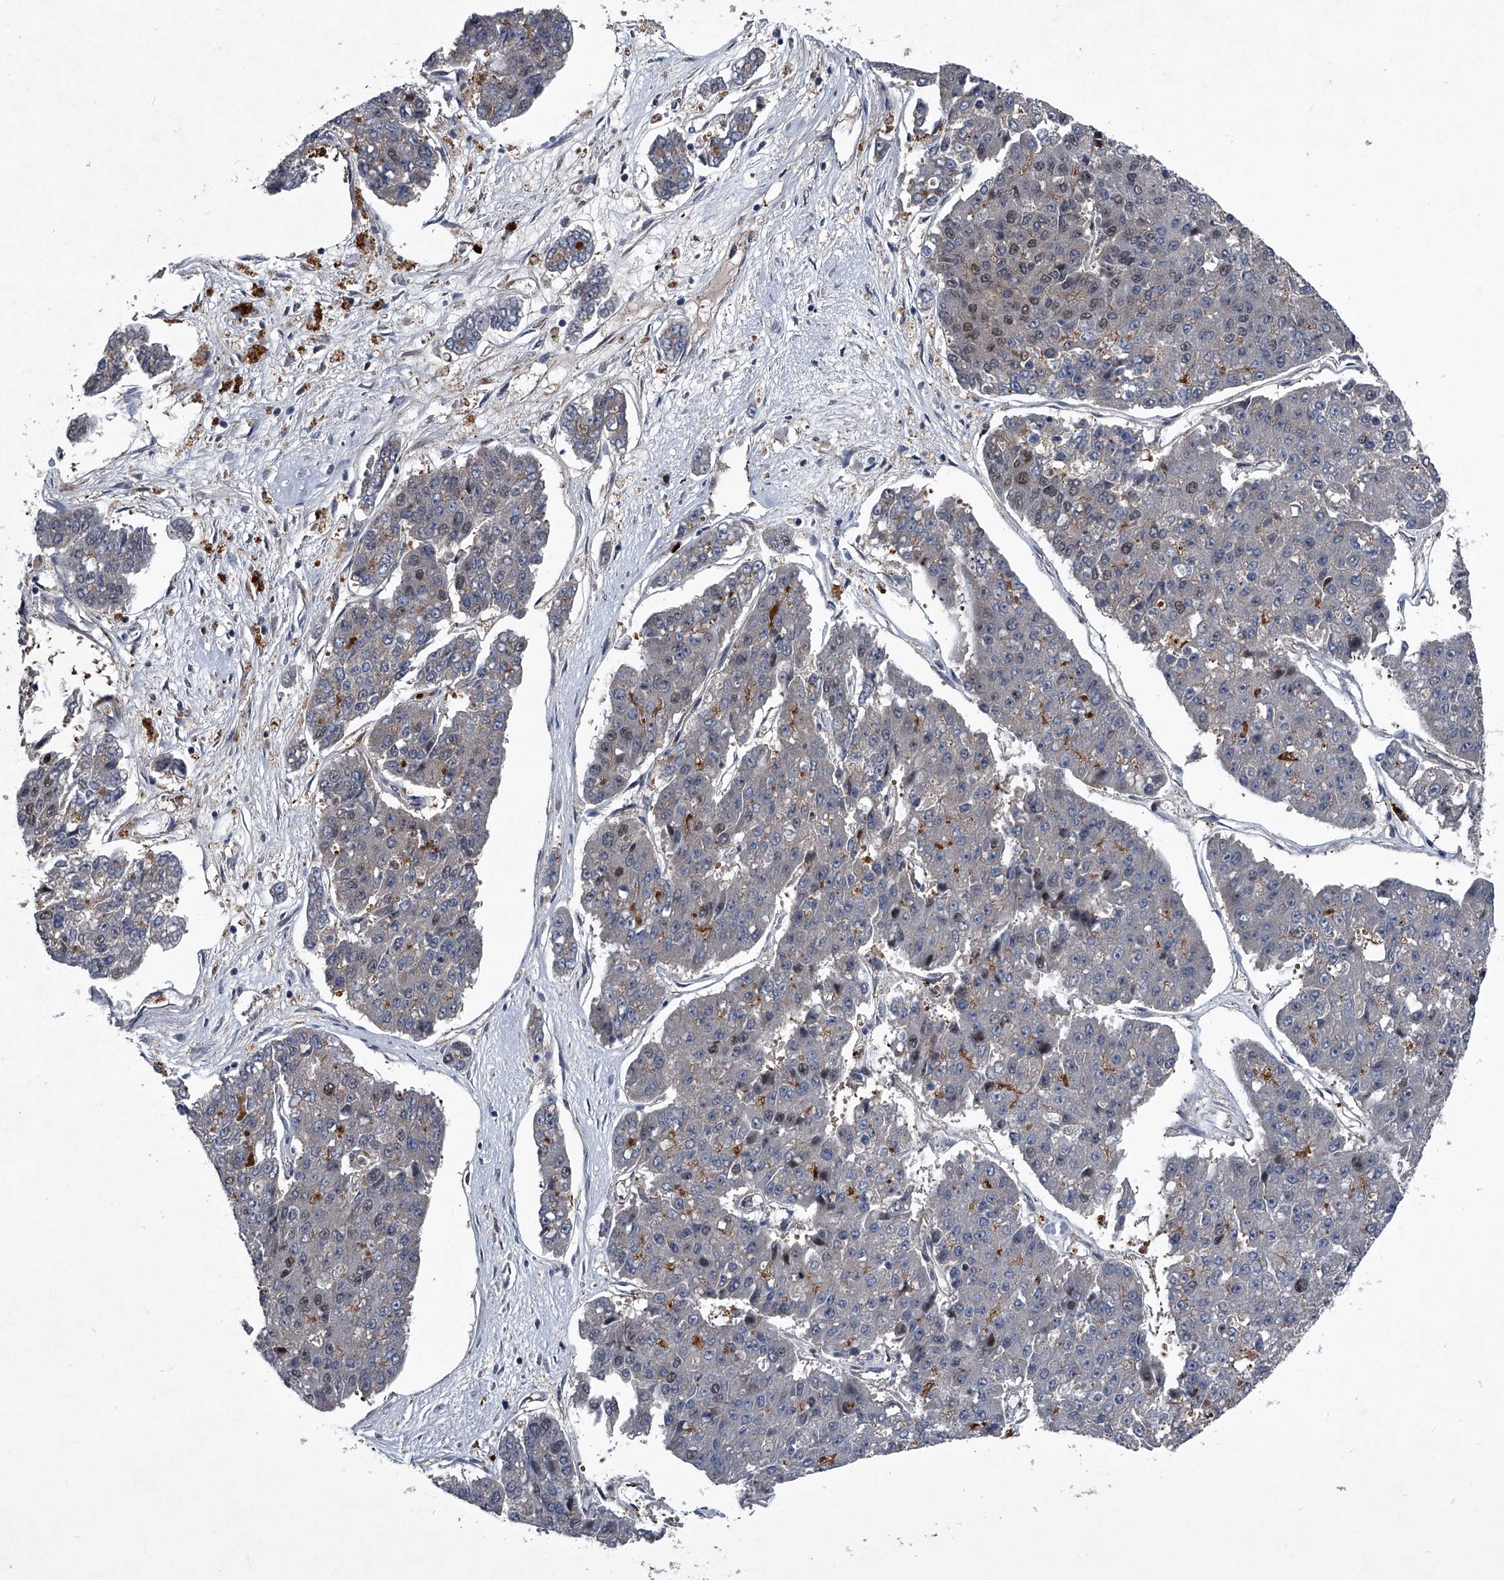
{"staining": {"intensity": "weak", "quantity": "<25%", "location": "nuclear"}, "tissue": "pancreatic cancer", "cell_type": "Tumor cells", "image_type": "cancer", "snomed": [{"axis": "morphology", "description": "Adenocarcinoma, NOS"}, {"axis": "topography", "description": "Pancreas"}], "caption": "High magnification brightfield microscopy of pancreatic adenocarcinoma stained with DAB (brown) and counterstained with hematoxylin (blue): tumor cells show no significant staining.", "gene": "MAPKAP1", "patient": {"sex": "male", "age": 50}}